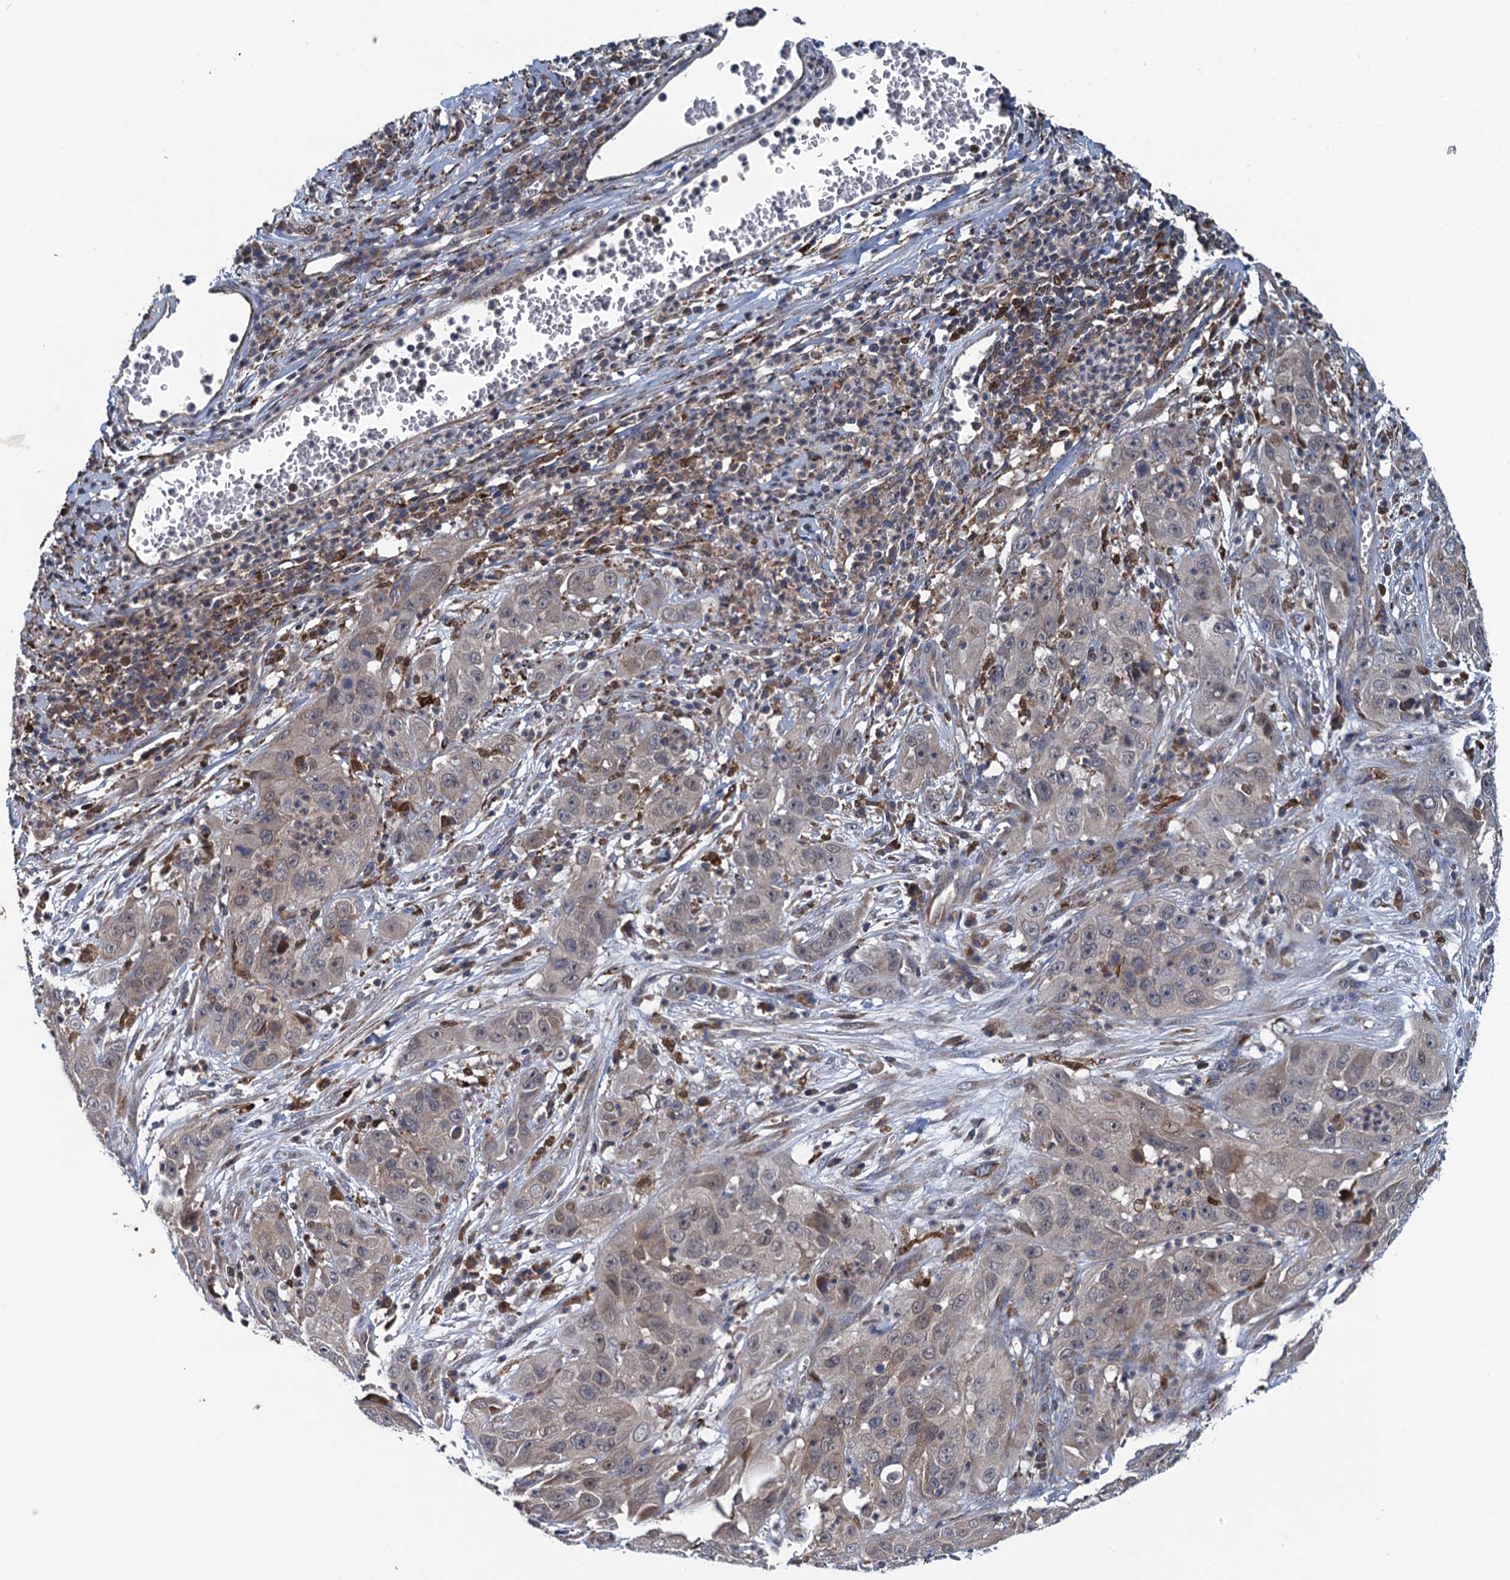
{"staining": {"intensity": "weak", "quantity": "<25%", "location": "cytoplasmic/membranous,nuclear"}, "tissue": "cervical cancer", "cell_type": "Tumor cells", "image_type": "cancer", "snomed": [{"axis": "morphology", "description": "Squamous cell carcinoma, NOS"}, {"axis": "topography", "description": "Cervix"}], "caption": "DAB (3,3'-diaminobenzidine) immunohistochemical staining of human cervical cancer shows no significant positivity in tumor cells.", "gene": "CNTN5", "patient": {"sex": "female", "age": 32}}